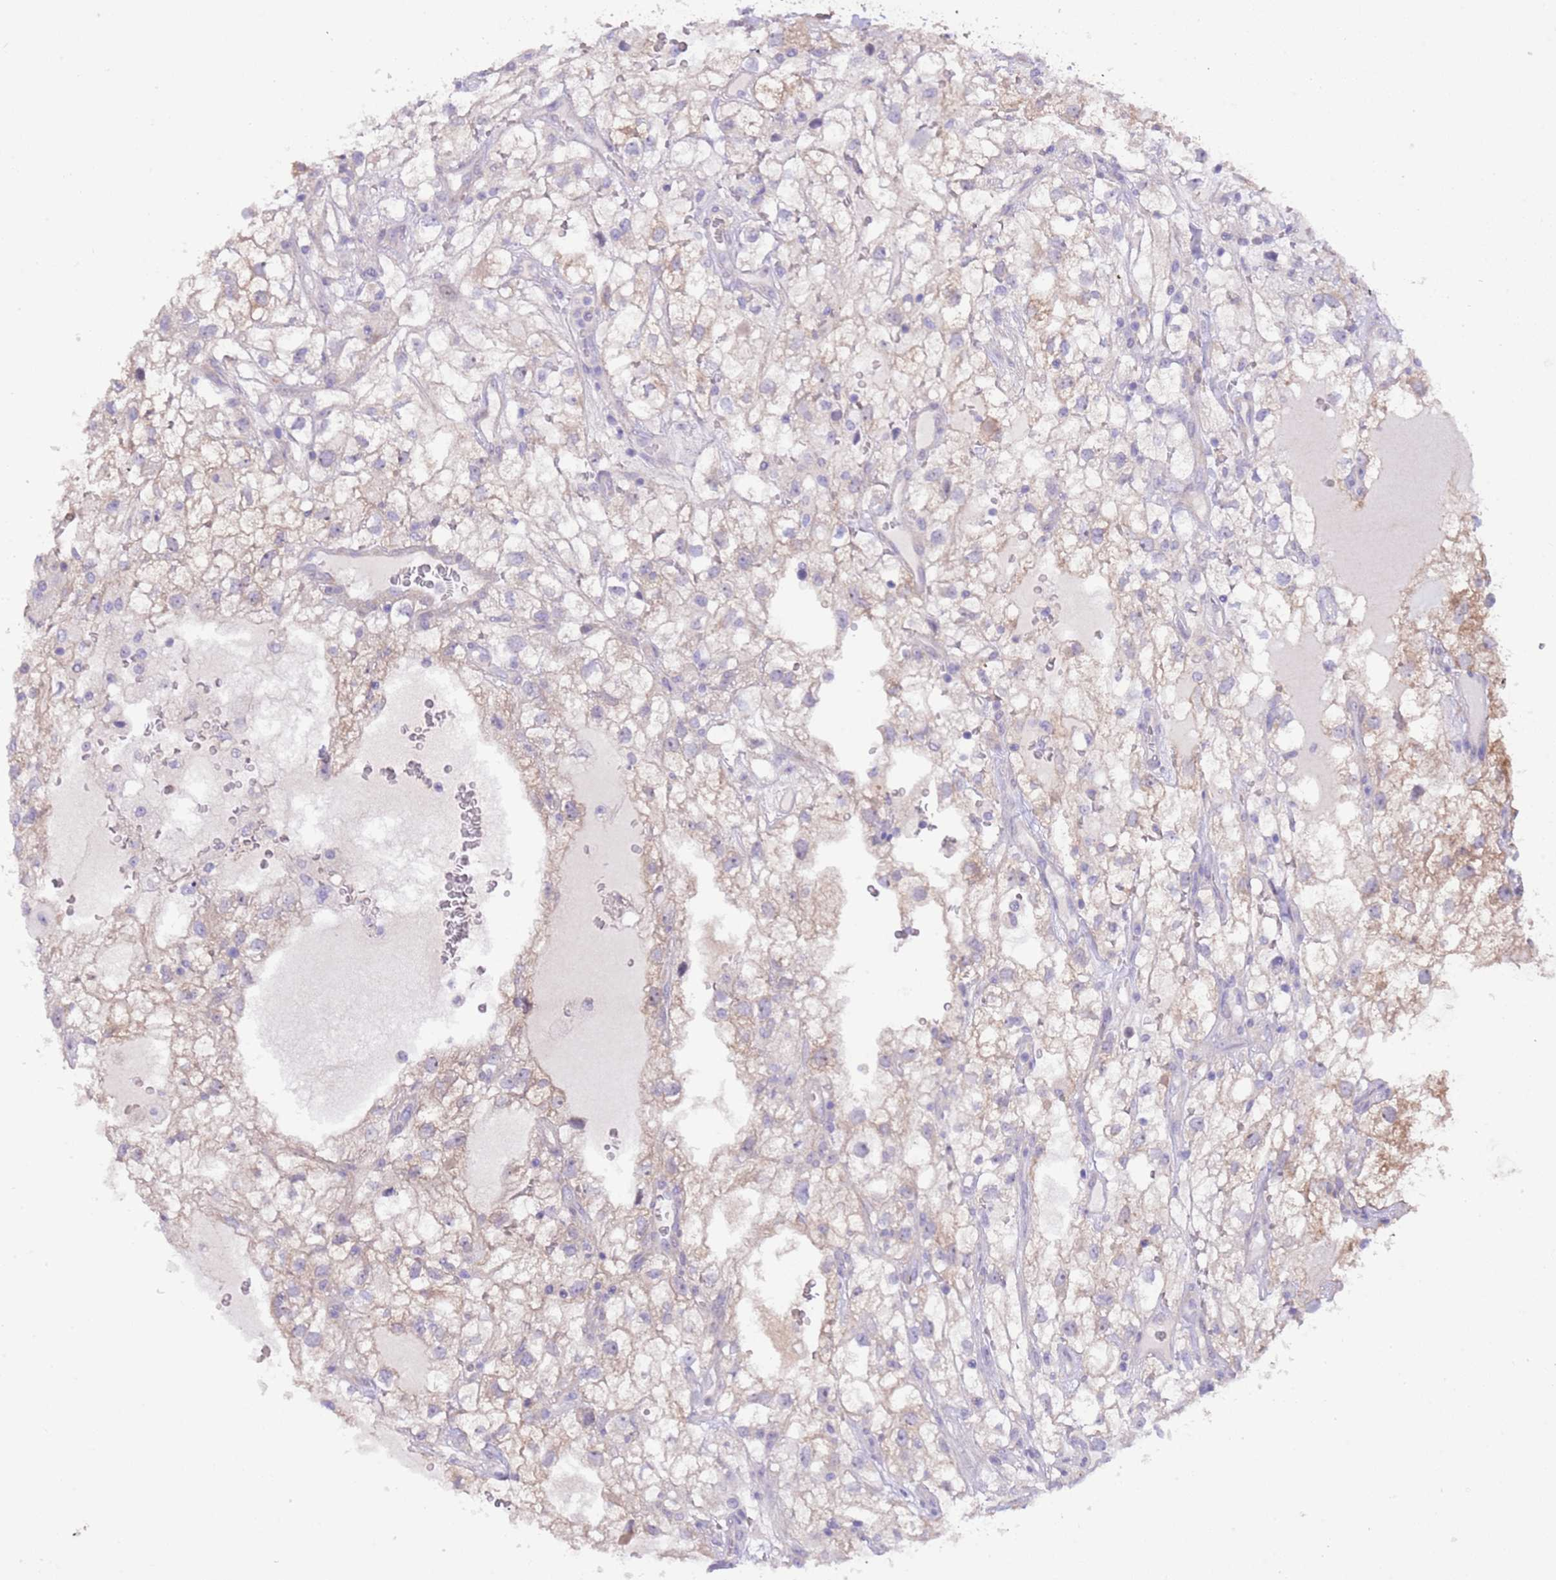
{"staining": {"intensity": "moderate", "quantity": "<25%", "location": "cytoplasmic/membranous"}, "tissue": "renal cancer", "cell_type": "Tumor cells", "image_type": "cancer", "snomed": [{"axis": "morphology", "description": "Adenocarcinoma, NOS"}, {"axis": "topography", "description": "Kidney"}], "caption": "About <25% of tumor cells in renal cancer (adenocarcinoma) show moderate cytoplasmic/membranous protein staining as visualized by brown immunohistochemical staining.", "gene": "PRR32", "patient": {"sex": "male", "age": 59}}